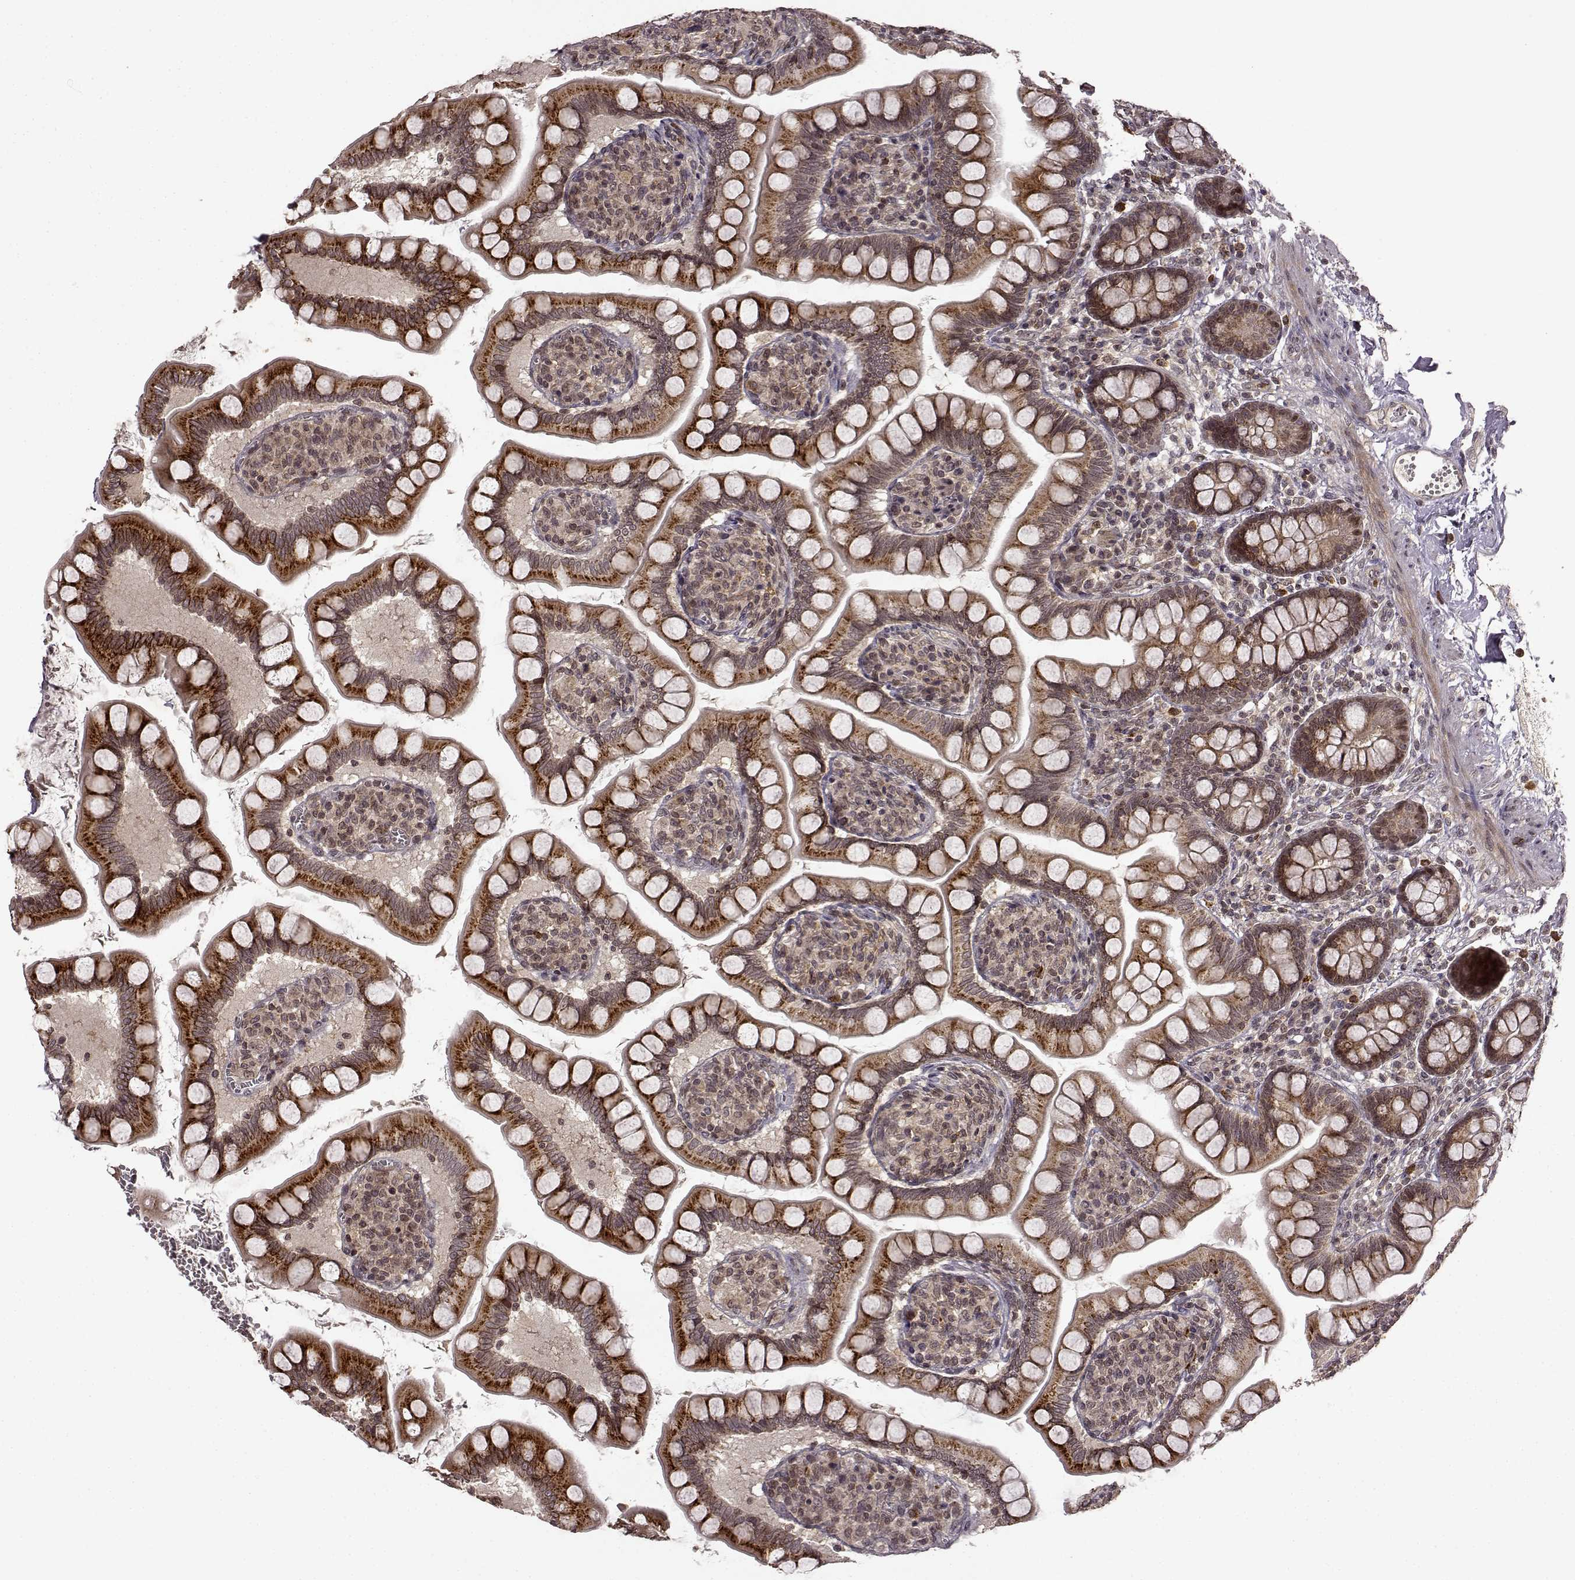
{"staining": {"intensity": "moderate", "quantity": ">75%", "location": "cytoplasmic/membranous"}, "tissue": "small intestine", "cell_type": "Glandular cells", "image_type": "normal", "snomed": [{"axis": "morphology", "description": "Normal tissue, NOS"}, {"axis": "topography", "description": "Small intestine"}], "caption": "The micrograph reveals immunohistochemical staining of benign small intestine. There is moderate cytoplasmic/membranous expression is present in approximately >75% of glandular cells.", "gene": "TRMU", "patient": {"sex": "female", "age": 56}}